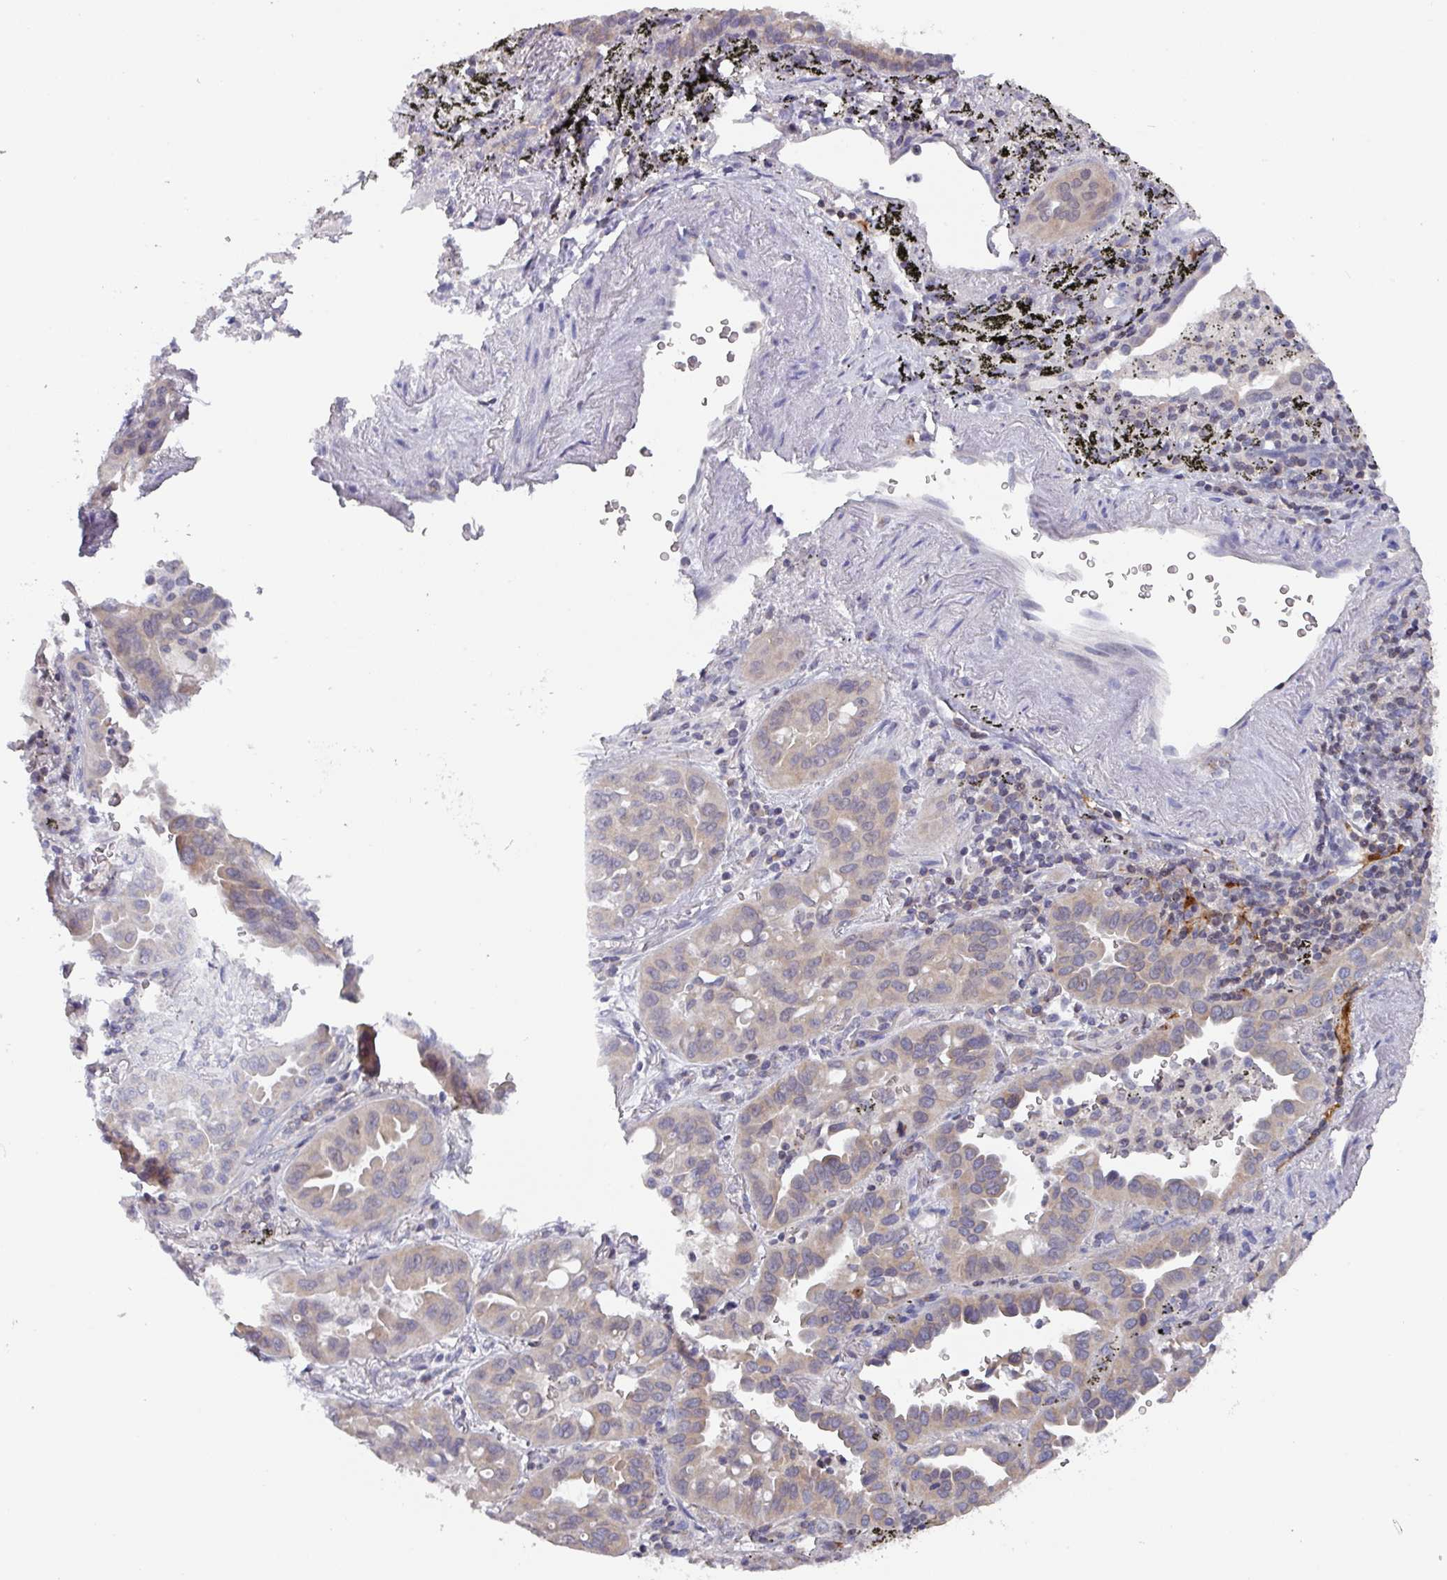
{"staining": {"intensity": "weak", "quantity": ">75%", "location": "cytoplasmic/membranous"}, "tissue": "lung cancer", "cell_type": "Tumor cells", "image_type": "cancer", "snomed": [{"axis": "morphology", "description": "Adenocarcinoma, NOS"}, {"axis": "topography", "description": "Lung"}], "caption": "Weak cytoplasmic/membranous positivity is identified in approximately >75% of tumor cells in lung cancer (adenocarcinoma).", "gene": "DCAF12L2", "patient": {"sex": "male", "age": 68}}